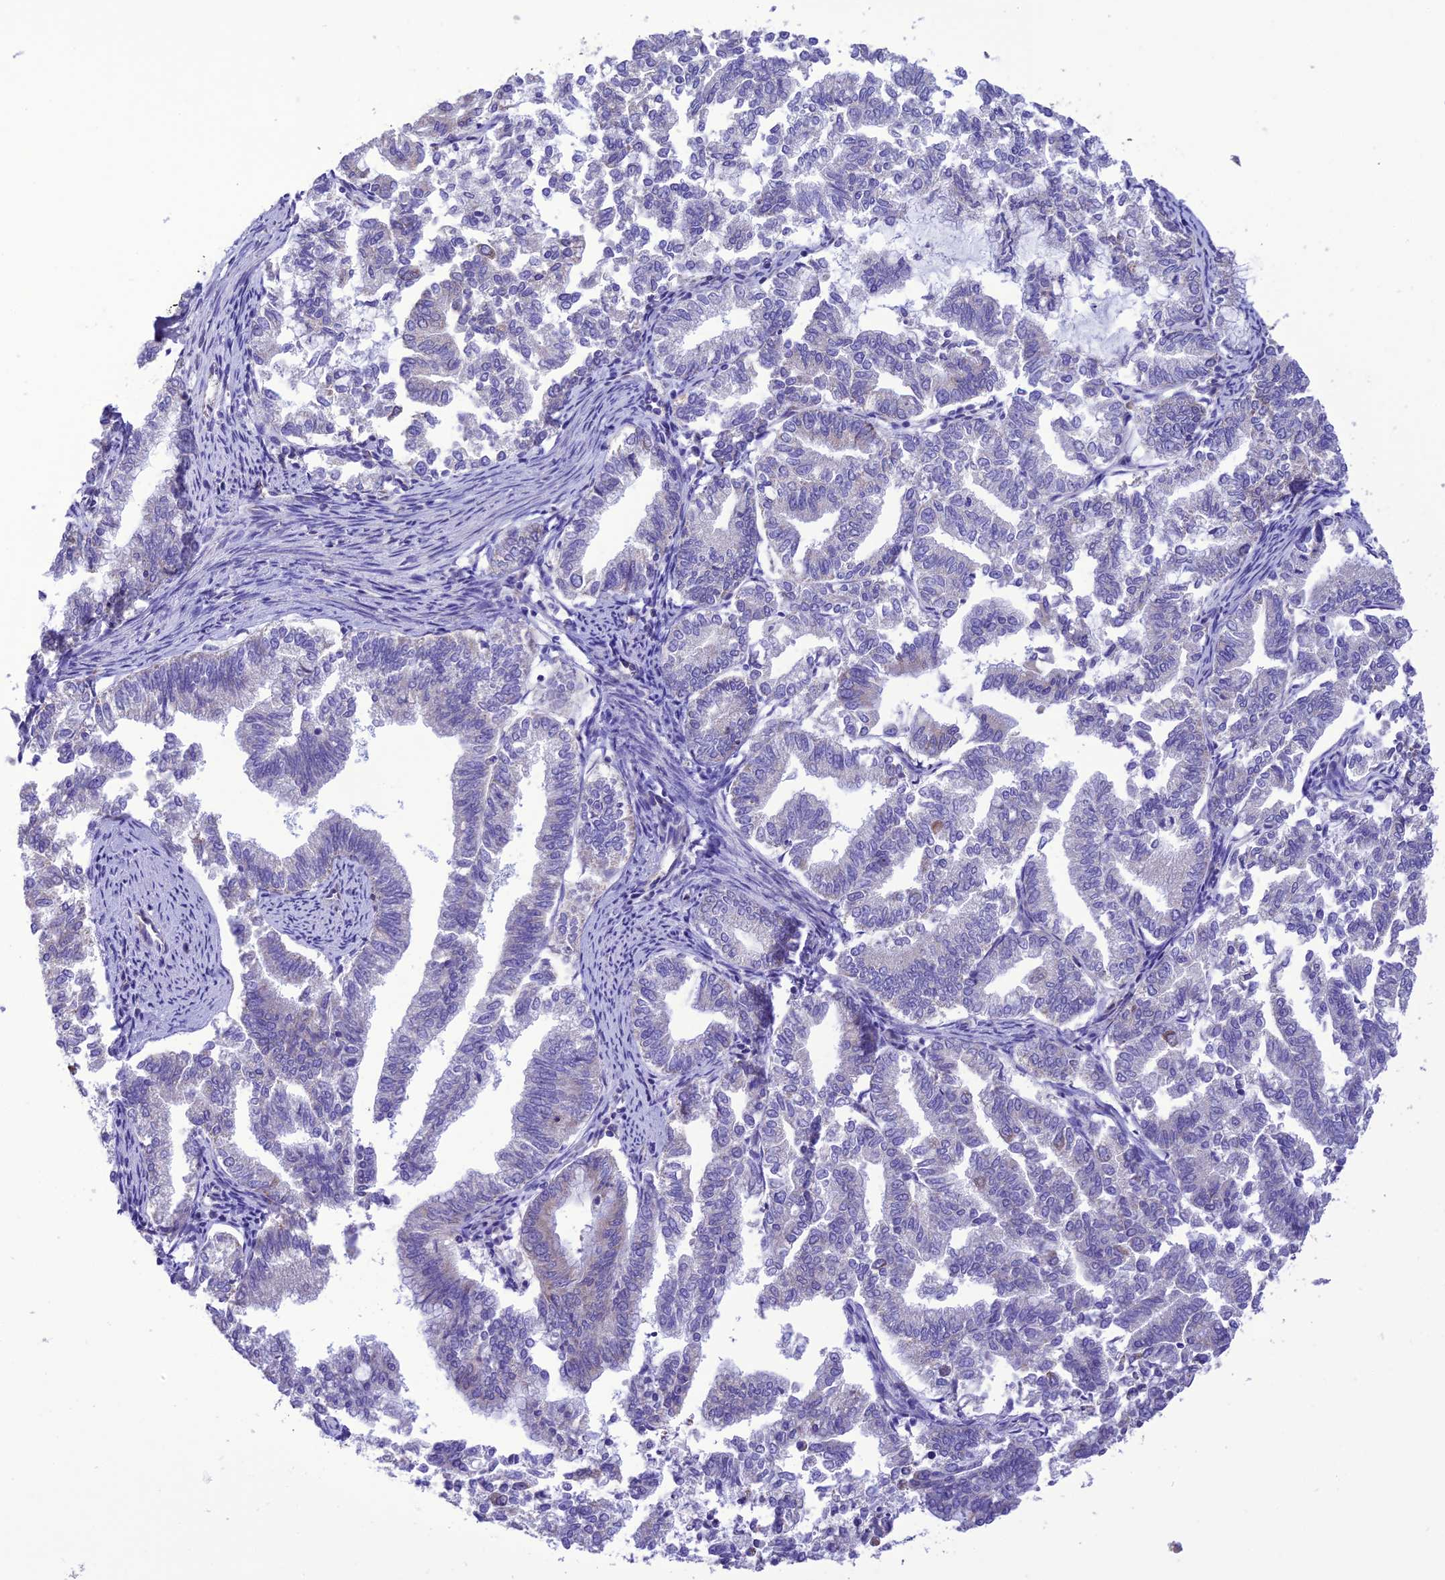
{"staining": {"intensity": "negative", "quantity": "none", "location": "none"}, "tissue": "endometrial cancer", "cell_type": "Tumor cells", "image_type": "cancer", "snomed": [{"axis": "morphology", "description": "Adenocarcinoma, NOS"}, {"axis": "topography", "description": "Endometrium"}], "caption": "The micrograph demonstrates no staining of tumor cells in endometrial cancer (adenocarcinoma).", "gene": "MAP3K12", "patient": {"sex": "female", "age": 79}}